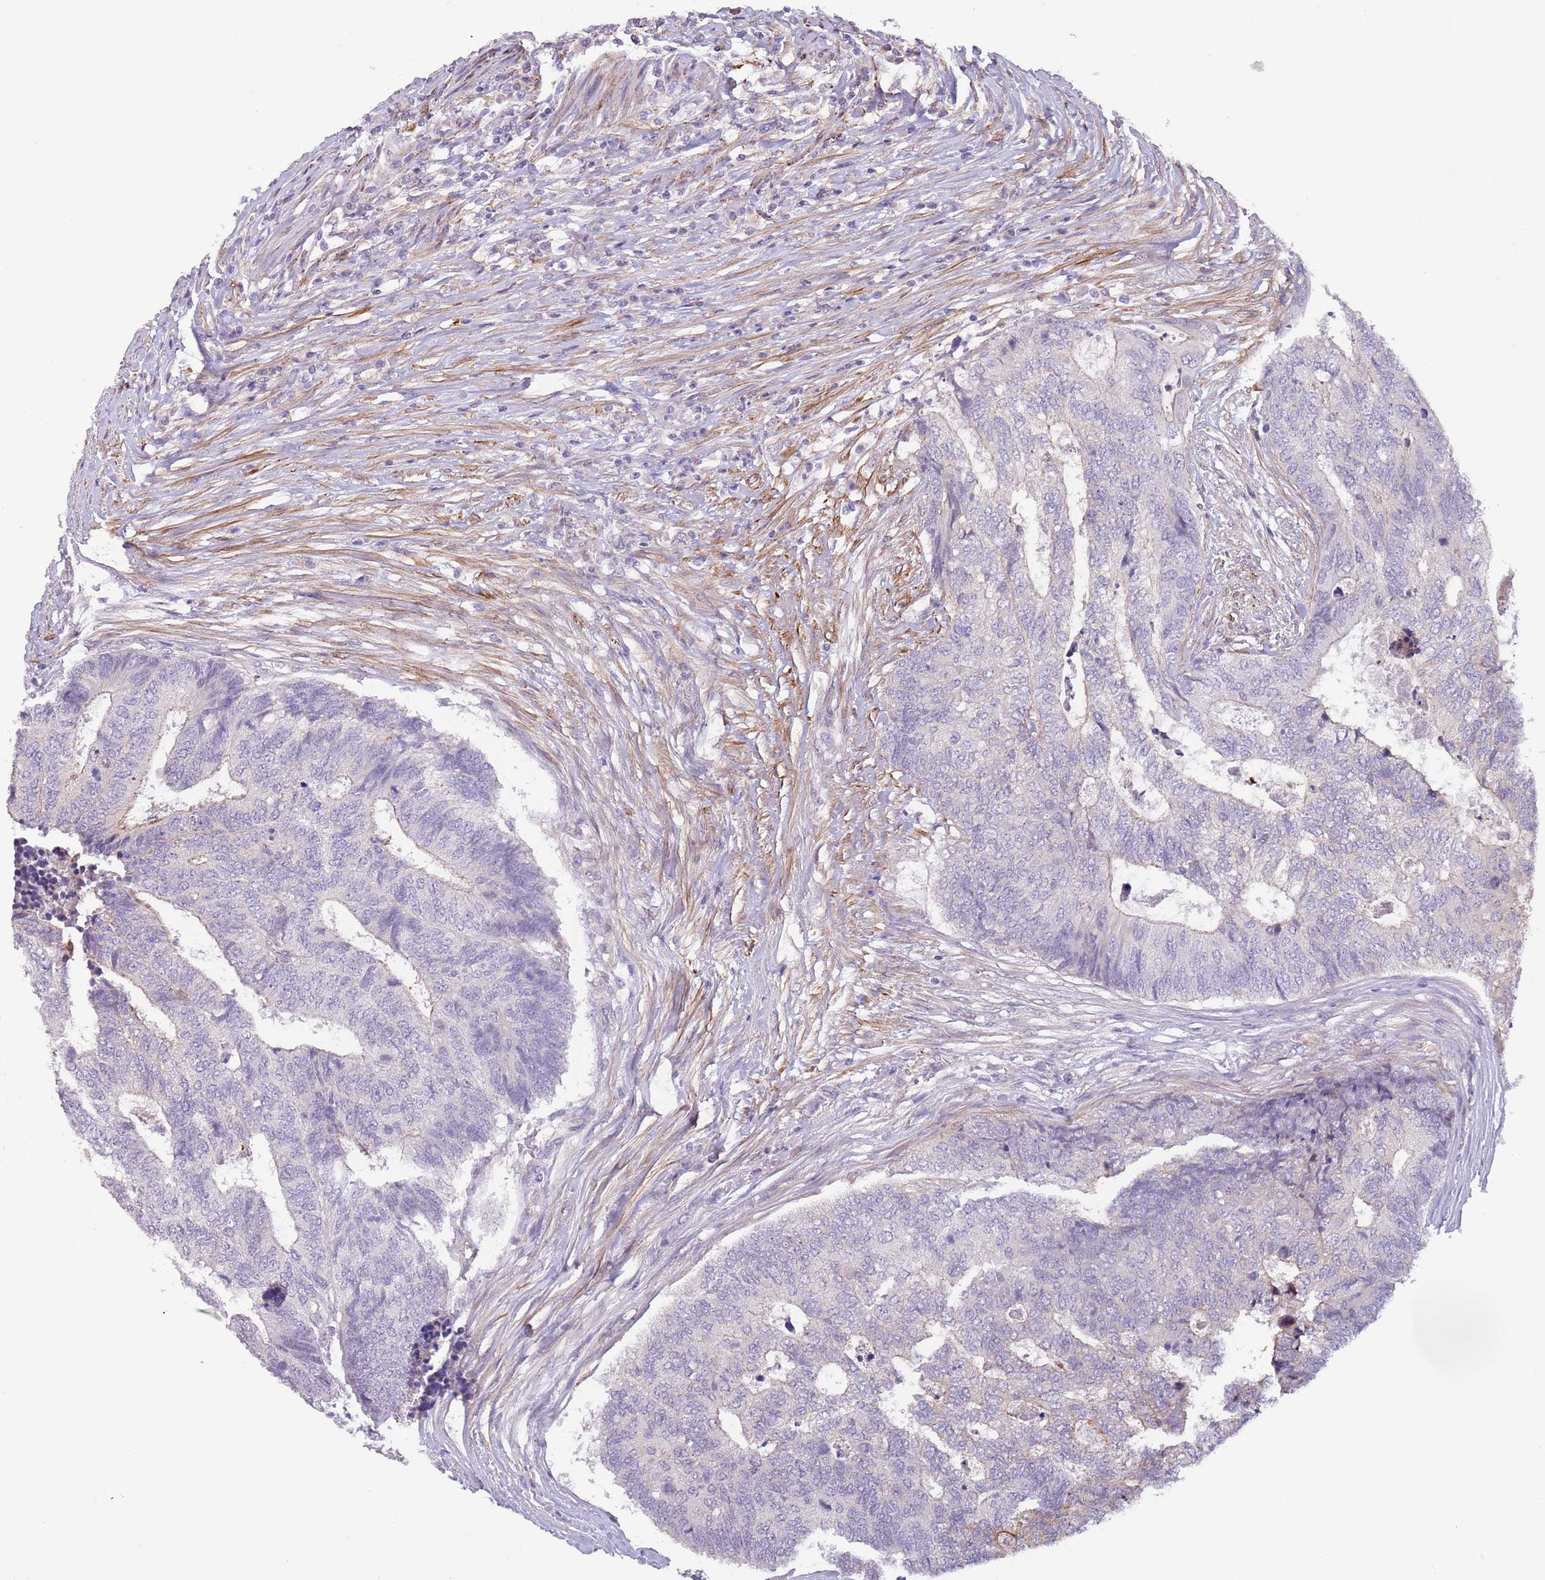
{"staining": {"intensity": "negative", "quantity": "none", "location": "none"}, "tissue": "colorectal cancer", "cell_type": "Tumor cells", "image_type": "cancer", "snomed": [{"axis": "morphology", "description": "Adenocarcinoma, NOS"}, {"axis": "topography", "description": "Colon"}], "caption": "Tumor cells show no significant positivity in colorectal adenocarcinoma. (DAB (3,3'-diaminobenzidine) immunohistochemistry (IHC) with hematoxylin counter stain).", "gene": "ZNF658", "patient": {"sex": "female", "age": 67}}